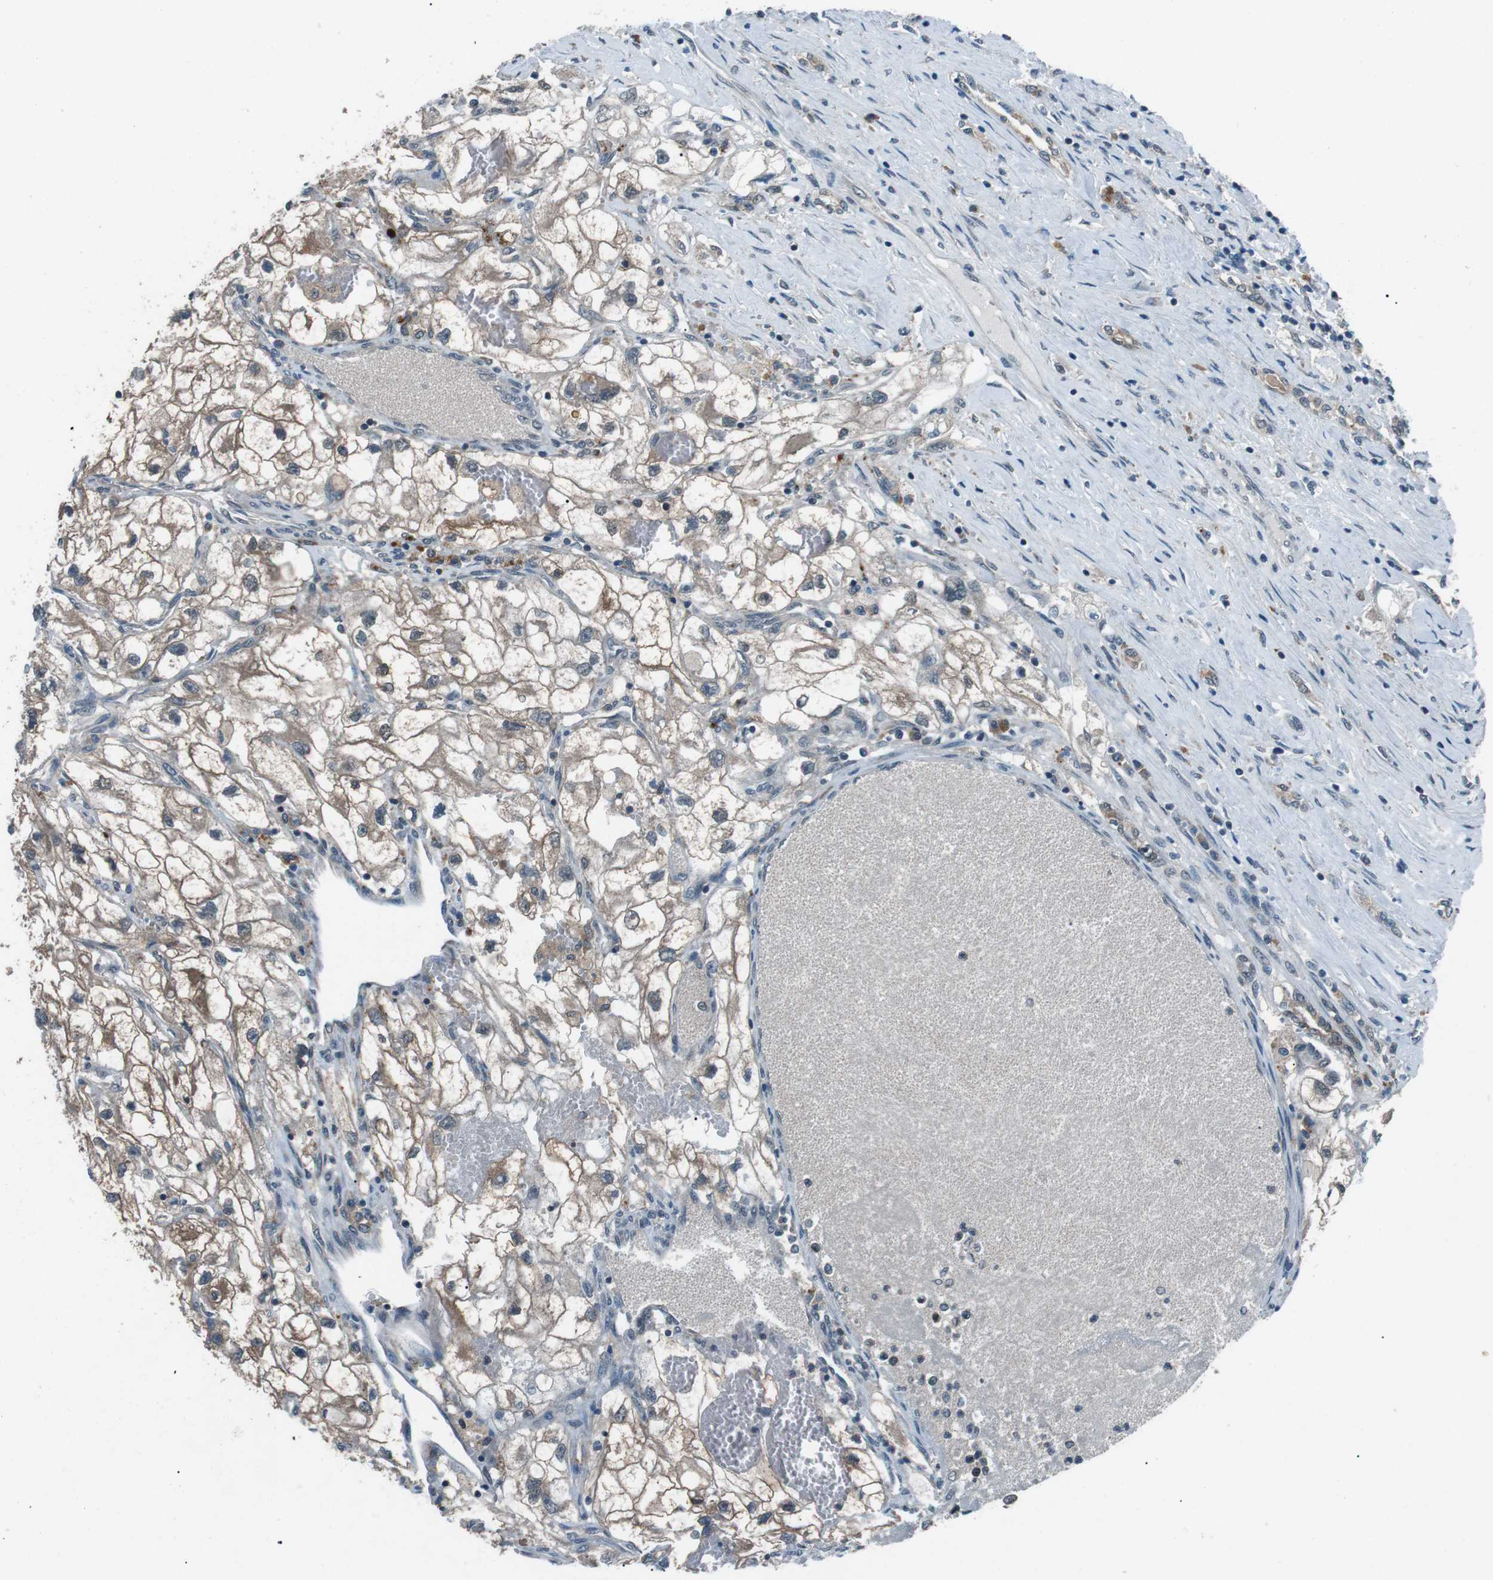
{"staining": {"intensity": "moderate", "quantity": ">75%", "location": "cytoplasmic/membranous"}, "tissue": "renal cancer", "cell_type": "Tumor cells", "image_type": "cancer", "snomed": [{"axis": "morphology", "description": "Adenocarcinoma, NOS"}, {"axis": "topography", "description": "Kidney"}], "caption": "High-magnification brightfield microscopy of renal adenocarcinoma stained with DAB (brown) and counterstained with hematoxylin (blue). tumor cells exhibit moderate cytoplasmic/membranous positivity is seen in about>75% of cells. The staining was performed using DAB (3,3'-diaminobenzidine) to visualize the protein expression in brown, while the nuclei were stained in blue with hematoxylin (Magnification: 20x).", "gene": "LRIG2", "patient": {"sex": "female", "age": 70}}